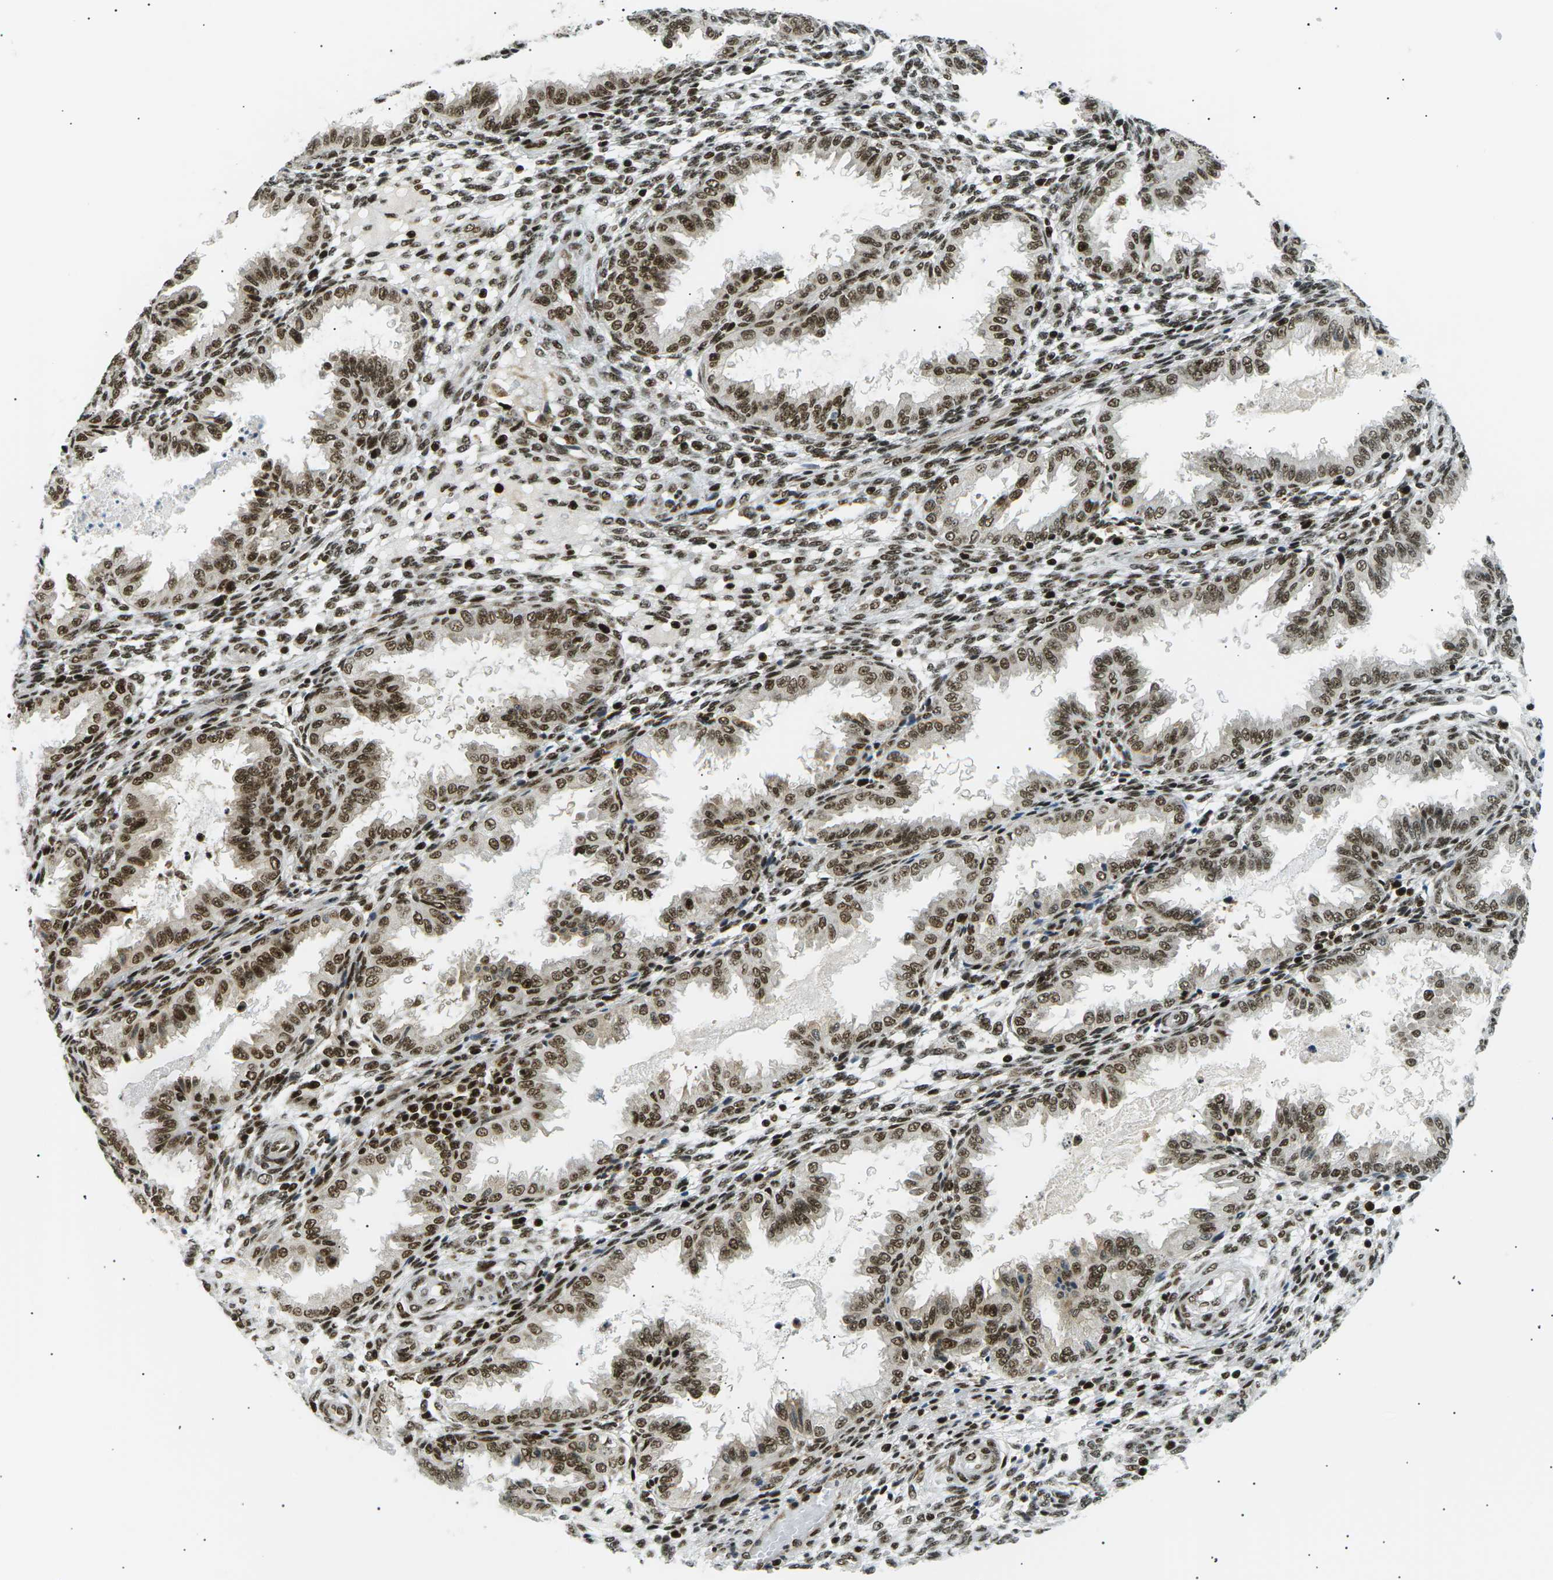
{"staining": {"intensity": "strong", "quantity": "25%-75%", "location": "nuclear"}, "tissue": "endometrium", "cell_type": "Cells in endometrial stroma", "image_type": "normal", "snomed": [{"axis": "morphology", "description": "Normal tissue, NOS"}, {"axis": "topography", "description": "Endometrium"}], "caption": "Immunohistochemistry (IHC) histopathology image of normal human endometrium stained for a protein (brown), which demonstrates high levels of strong nuclear expression in approximately 25%-75% of cells in endometrial stroma.", "gene": "RPA2", "patient": {"sex": "female", "age": 33}}